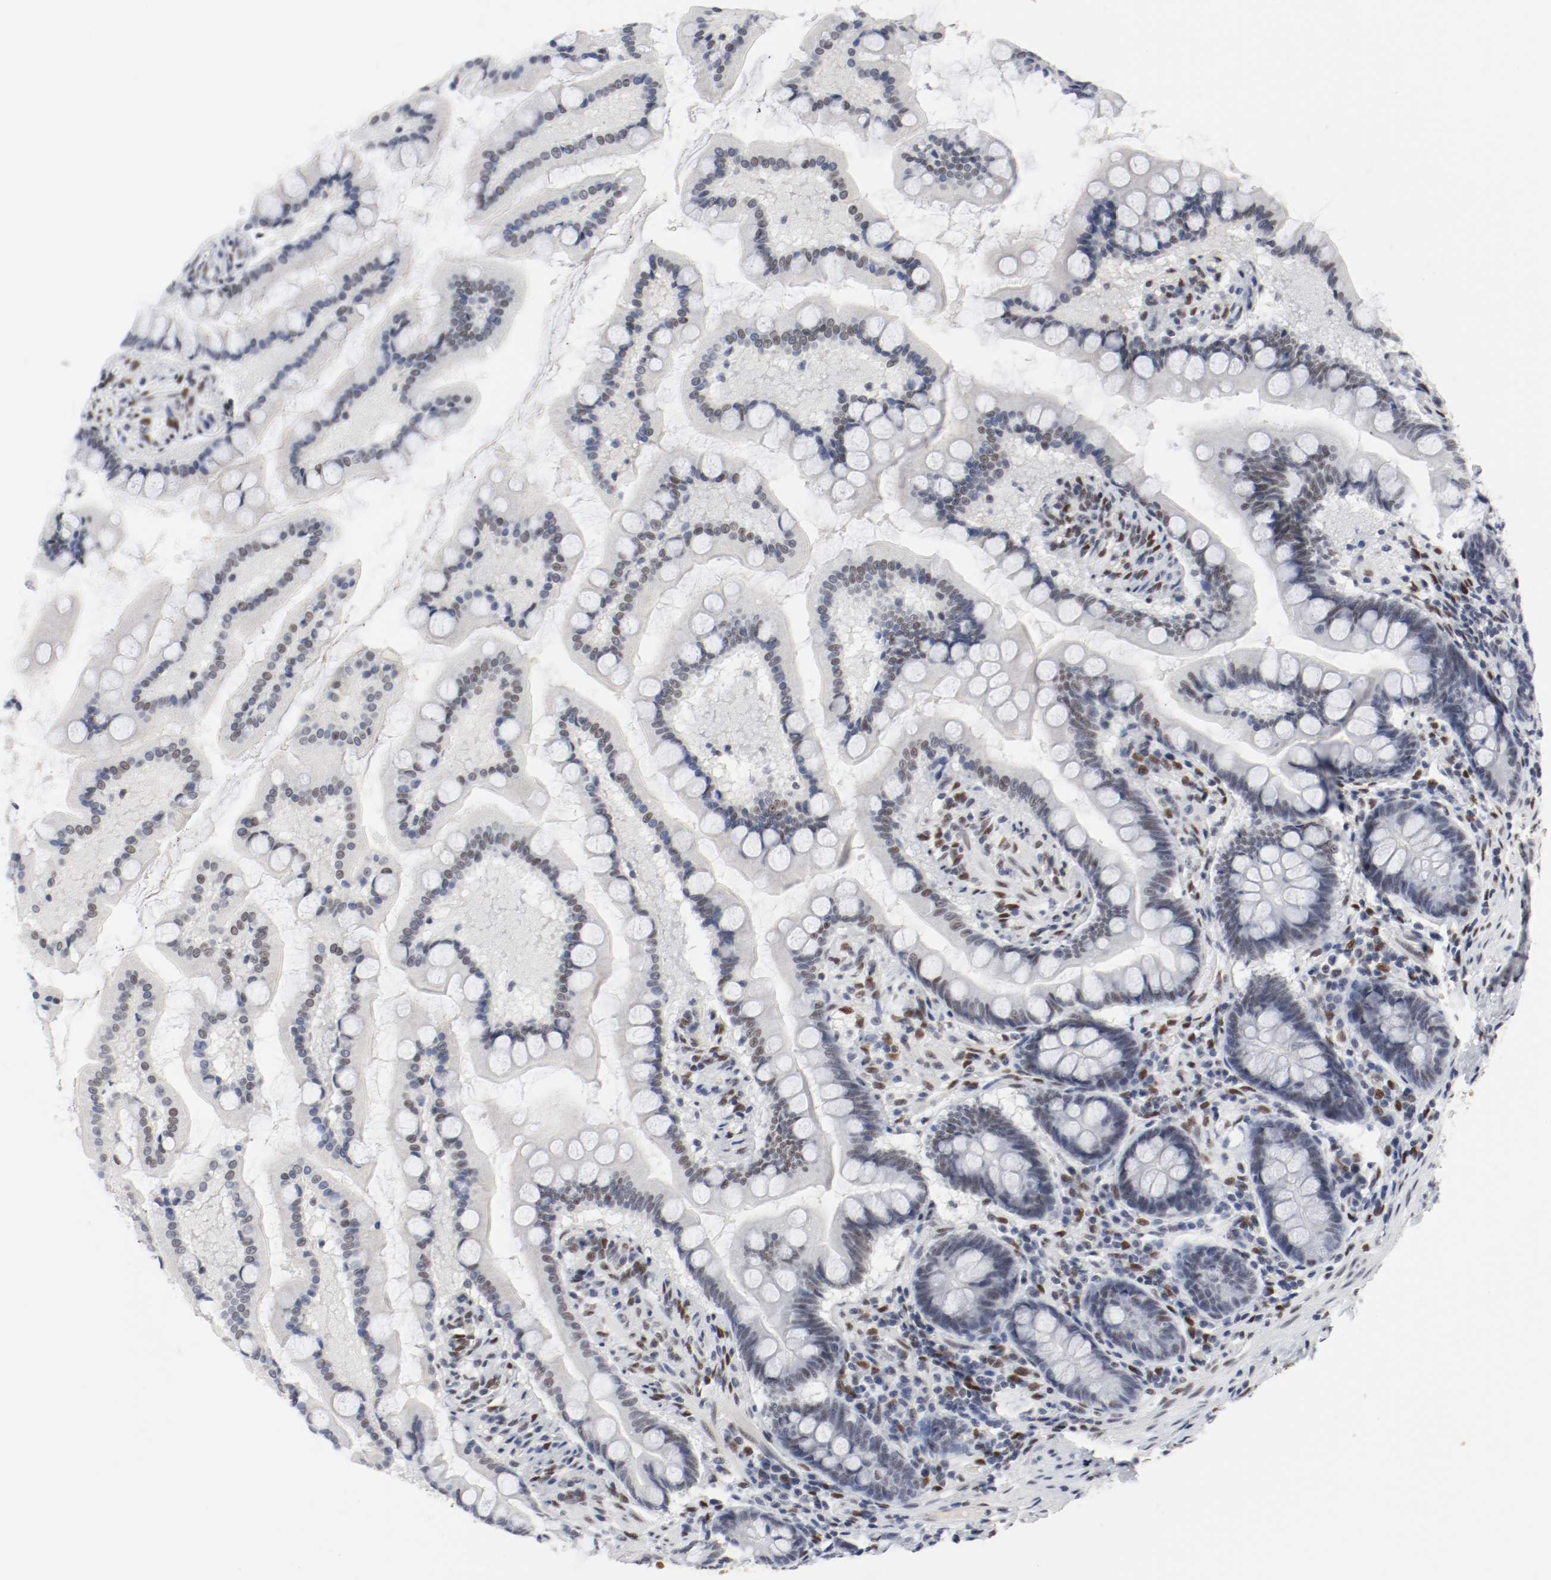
{"staining": {"intensity": "moderate", "quantity": ">75%", "location": "nuclear"}, "tissue": "small intestine", "cell_type": "Glandular cells", "image_type": "normal", "snomed": [{"axis": "morphology", "description": "Normal tissue, NOS"}, {"axis": "topography", "description": "Small intestine"}], "caption": "Small intestine stained with DAB (3,3'-diaminobenzidine) immunohistochemistry (IHC) displays medium levels of moderate nuclear positivity in about >75% of glandular cells.", "gene": "ARNT", "patient": {"sex": "male", "age": 41}}